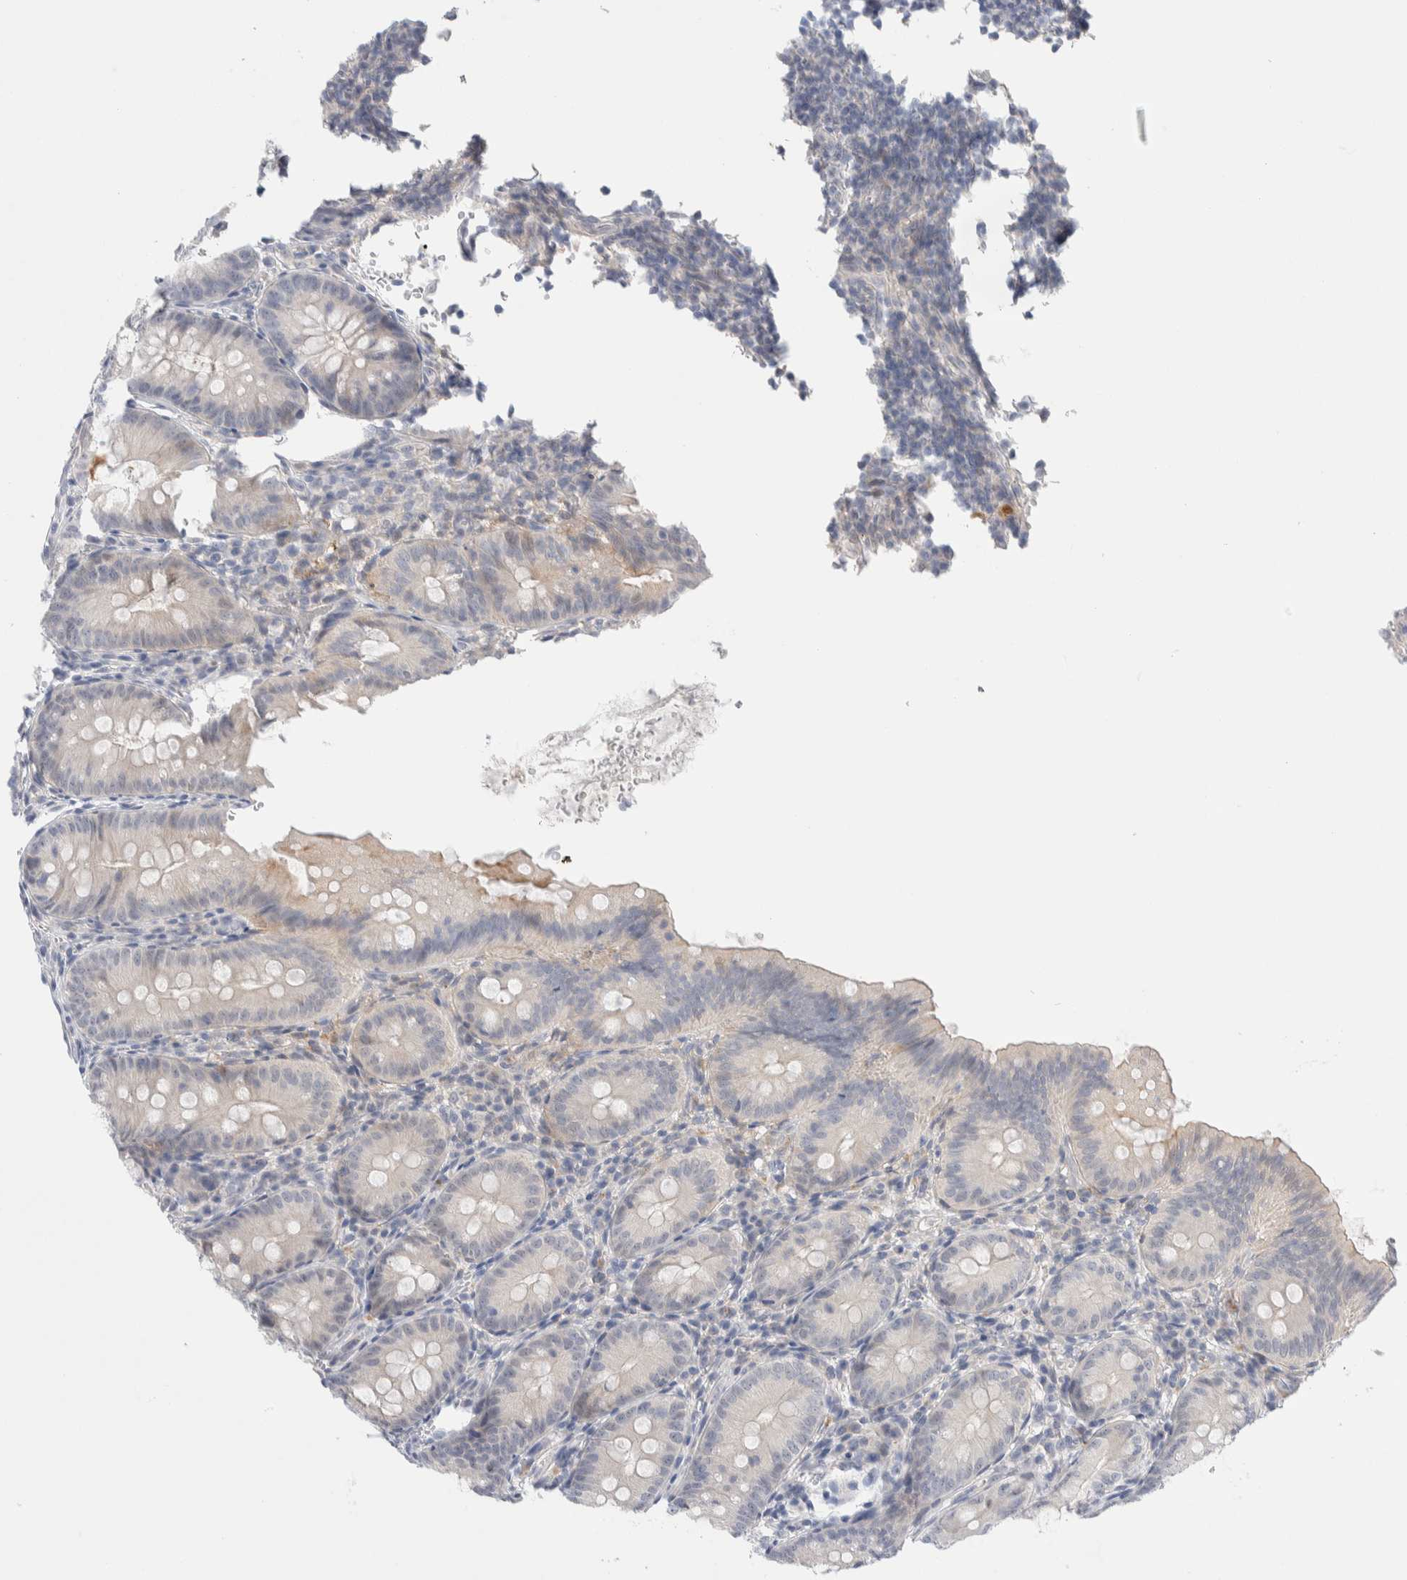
{"staining": {"intensity": "negative", "quantity": "none", "location": "none"}, "tissue": "appendix", "cell_type": "Glandular cells", "image_type": "normal", "snomed": [{"axis": "morphology", "description": "Normal tissue, NOS"}, {"axis": "topography", "description": "Appendix"}], "caption": "This is a micrograph of immunohistochemistry staining of unremarkable appendix, which shows no staining in glandular cells.", "gene": "DNAJB6", "patient": {"sex": "male", "age": 1}}